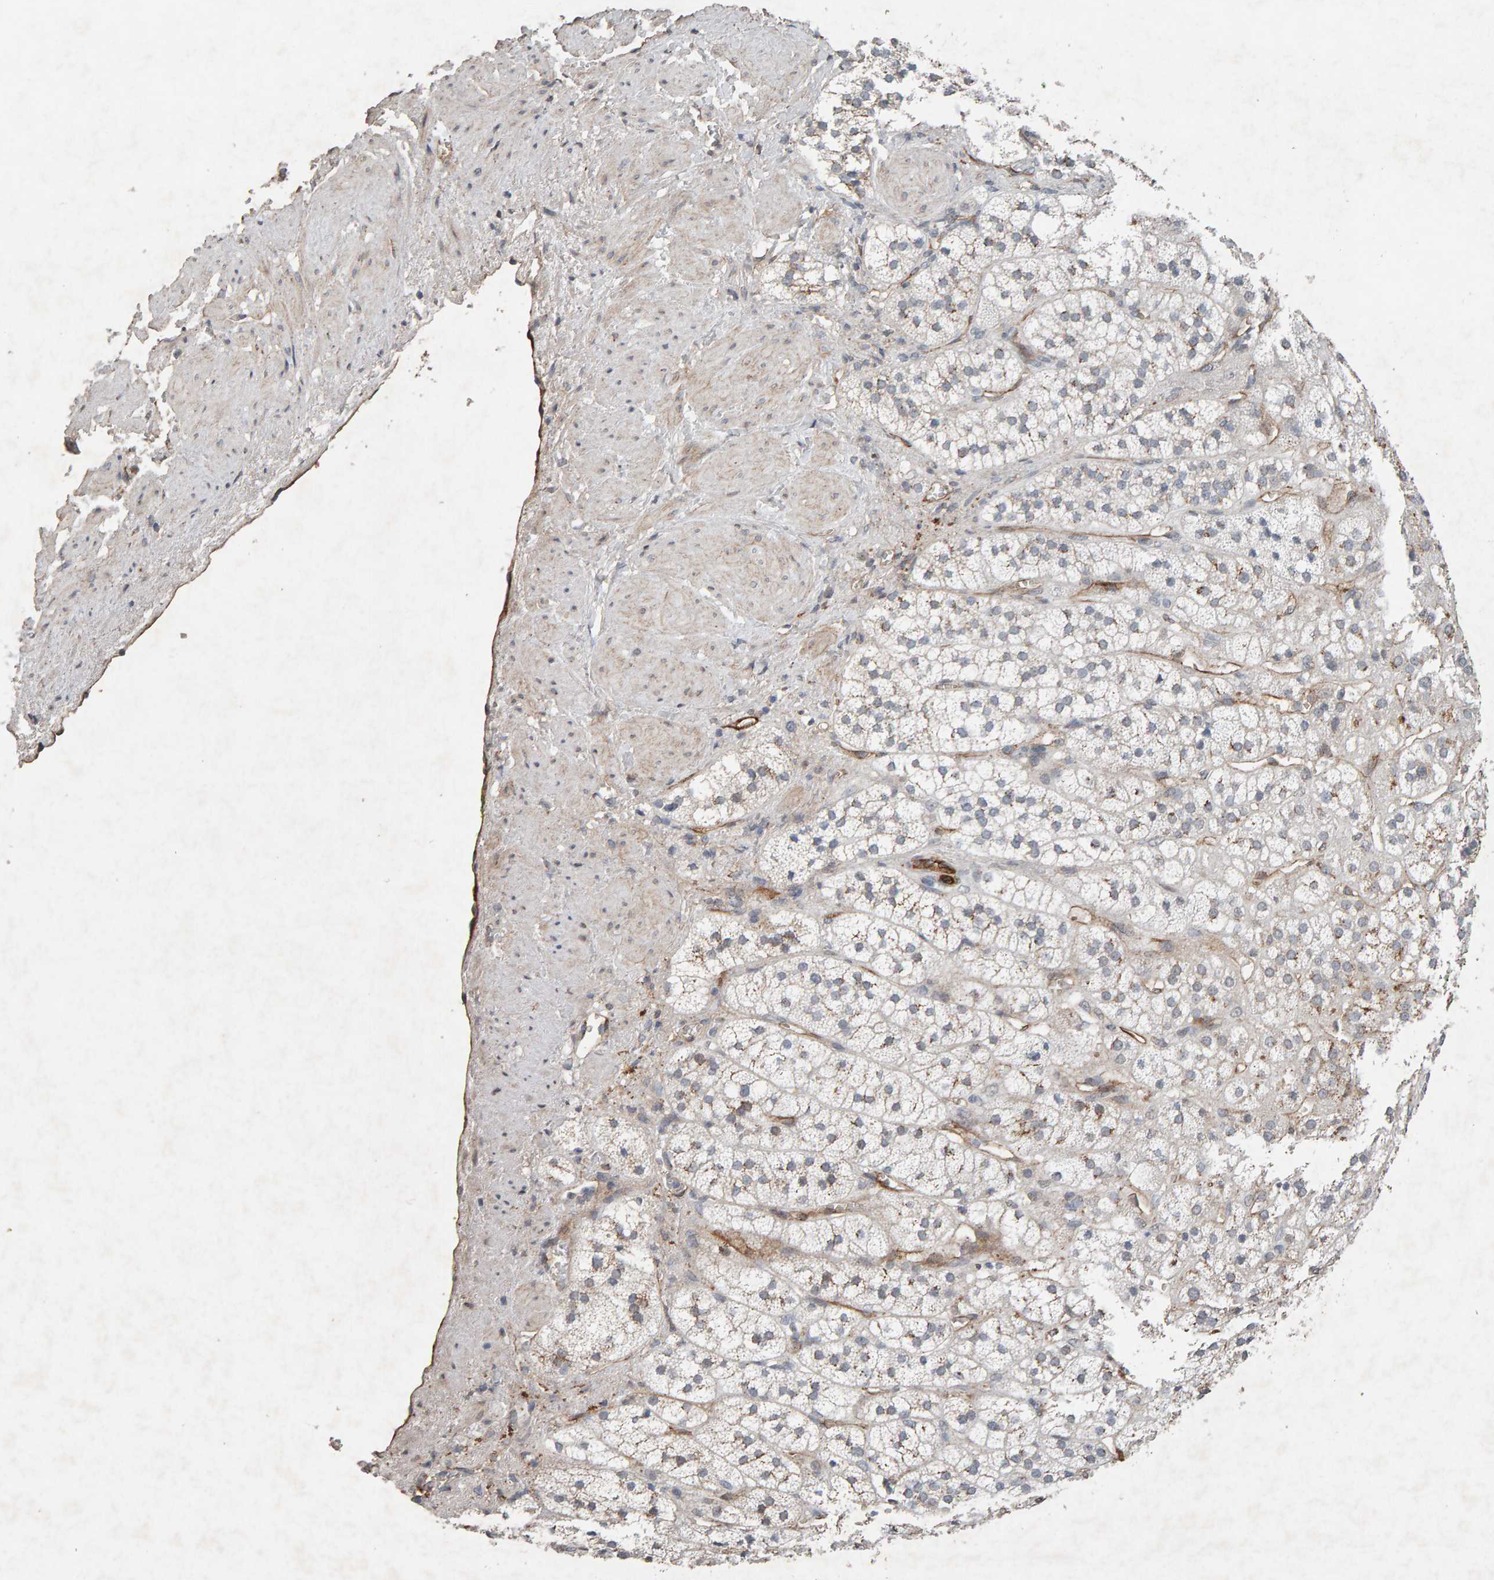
{"staining": {"intensity": "weak", "quantity": "25%-75%", "location": "cytoplasmic/membranous"}, "tissue": "adrenal gland", "cell_type": "Glandular cells", "image_type": "normal", "snomed": [{"axis": "morphology", "description": "Normal tissue, NOS"}, {"axis": "topography", "description": "Adrenal gland"}], "caption": "A micrograph of adrenal gland stained for a protein reveals weak cytoplasmic/membranous brown staining in glandular cells. (DAB (3,3'-diaminobenzidine) IHC, brown staining for protein, blue staining for nuclei).", "gene": "PTPRM", "patient": {"sex": "male", "age": 56}}